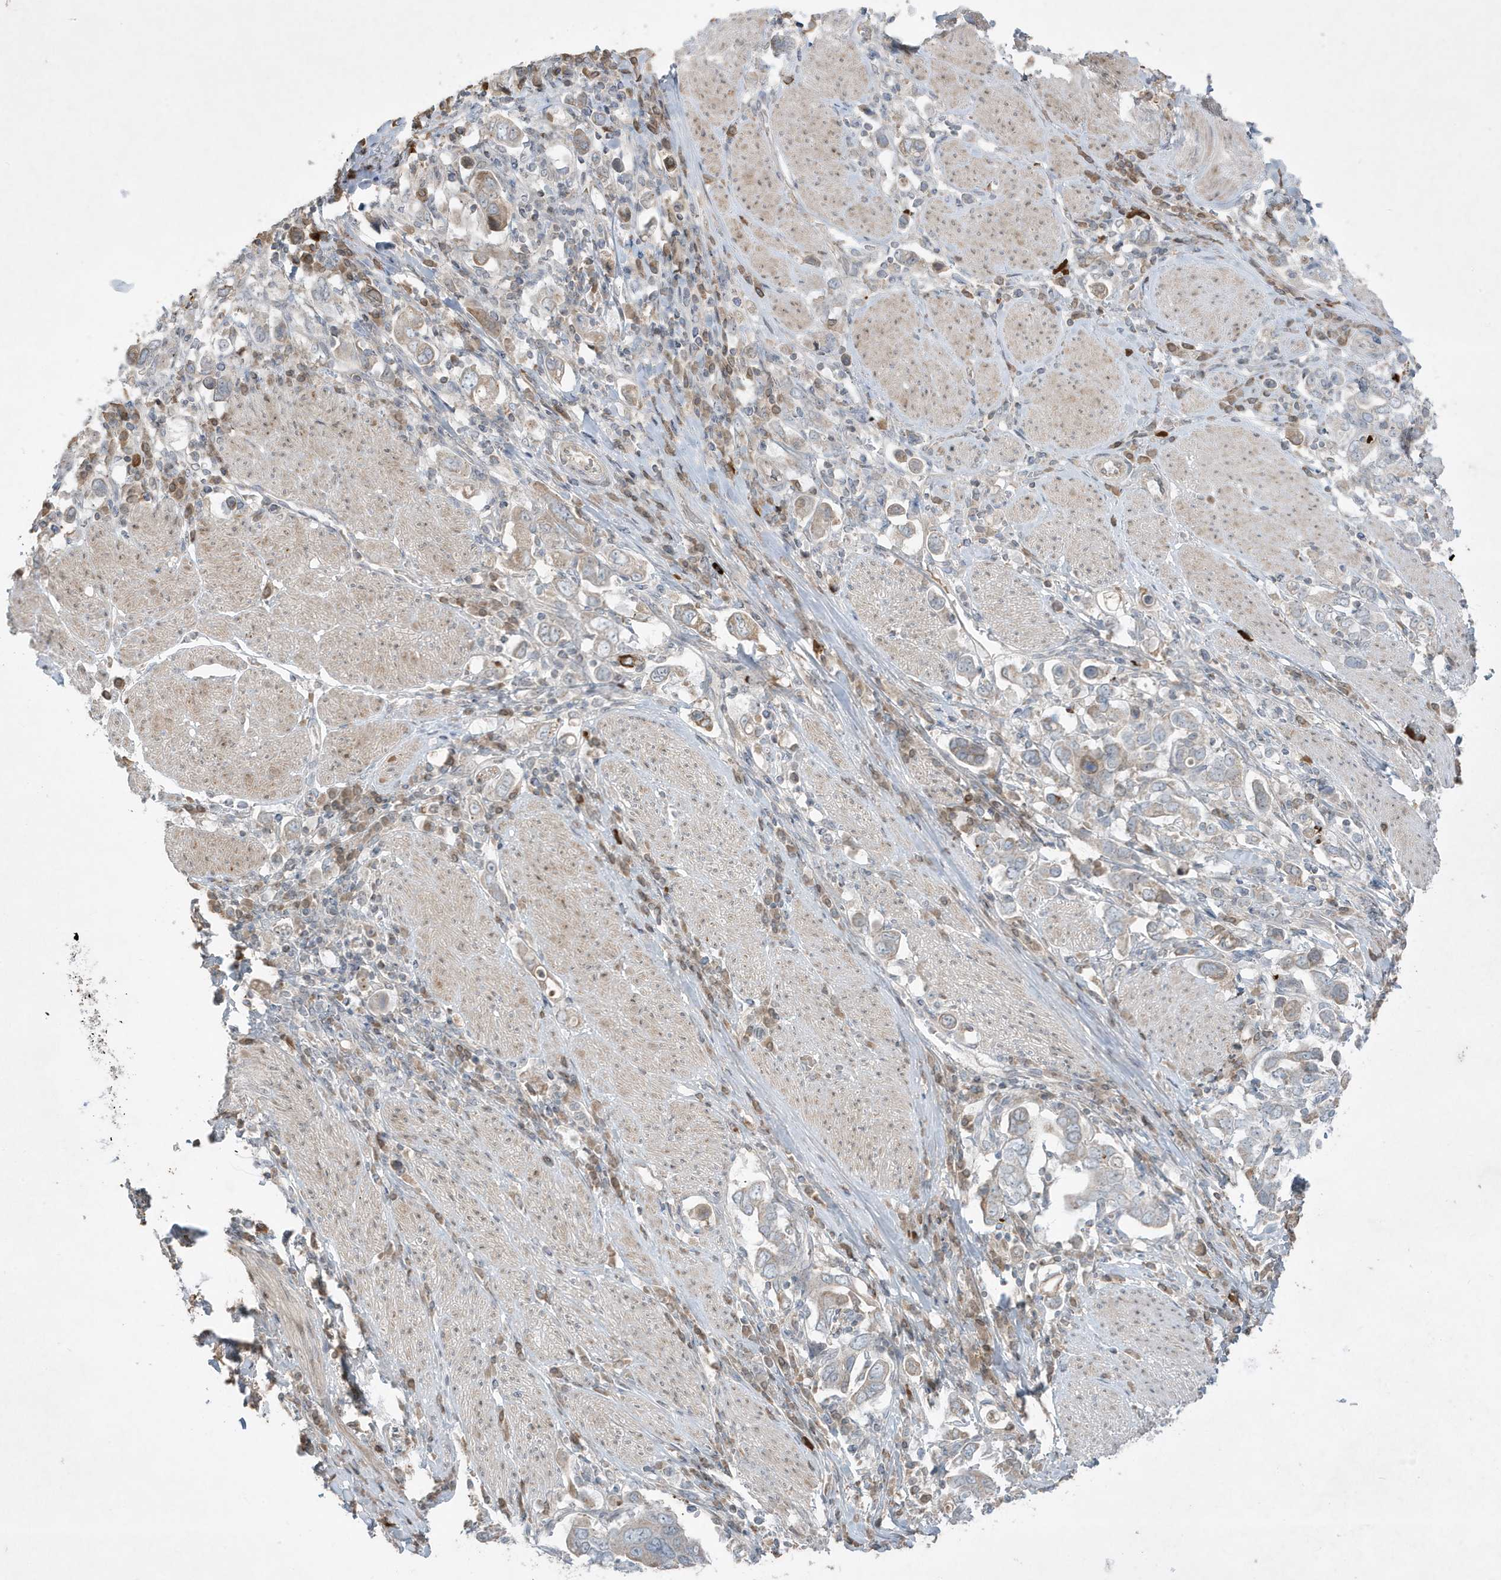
{"staining": {"intensity": "weak", "quantity": "25%-75%", "location": "cytoplasmic/membranous"}, "tissue": "stomach cancer", "cell_type": "Tumor cells", "image_type": "cancer", "snomed": [{"axis": "morphology", "description": "Adenocarcinoma, NOS"}, {"axis": "topography", "description": "Stomach, upper"}], "caption": "Immunohistochemical staining of human stomach cancer exhibits low levels of weak cytoplasmic/membranous protein expression in approximately 25%-75% of tumor cells. Immunohistochemistry (ihc) stains the protein of interest in brown and the nuclei are stained blue.", "gene": "FNDC1", "patient": {"sex": "male", "age": 62}}